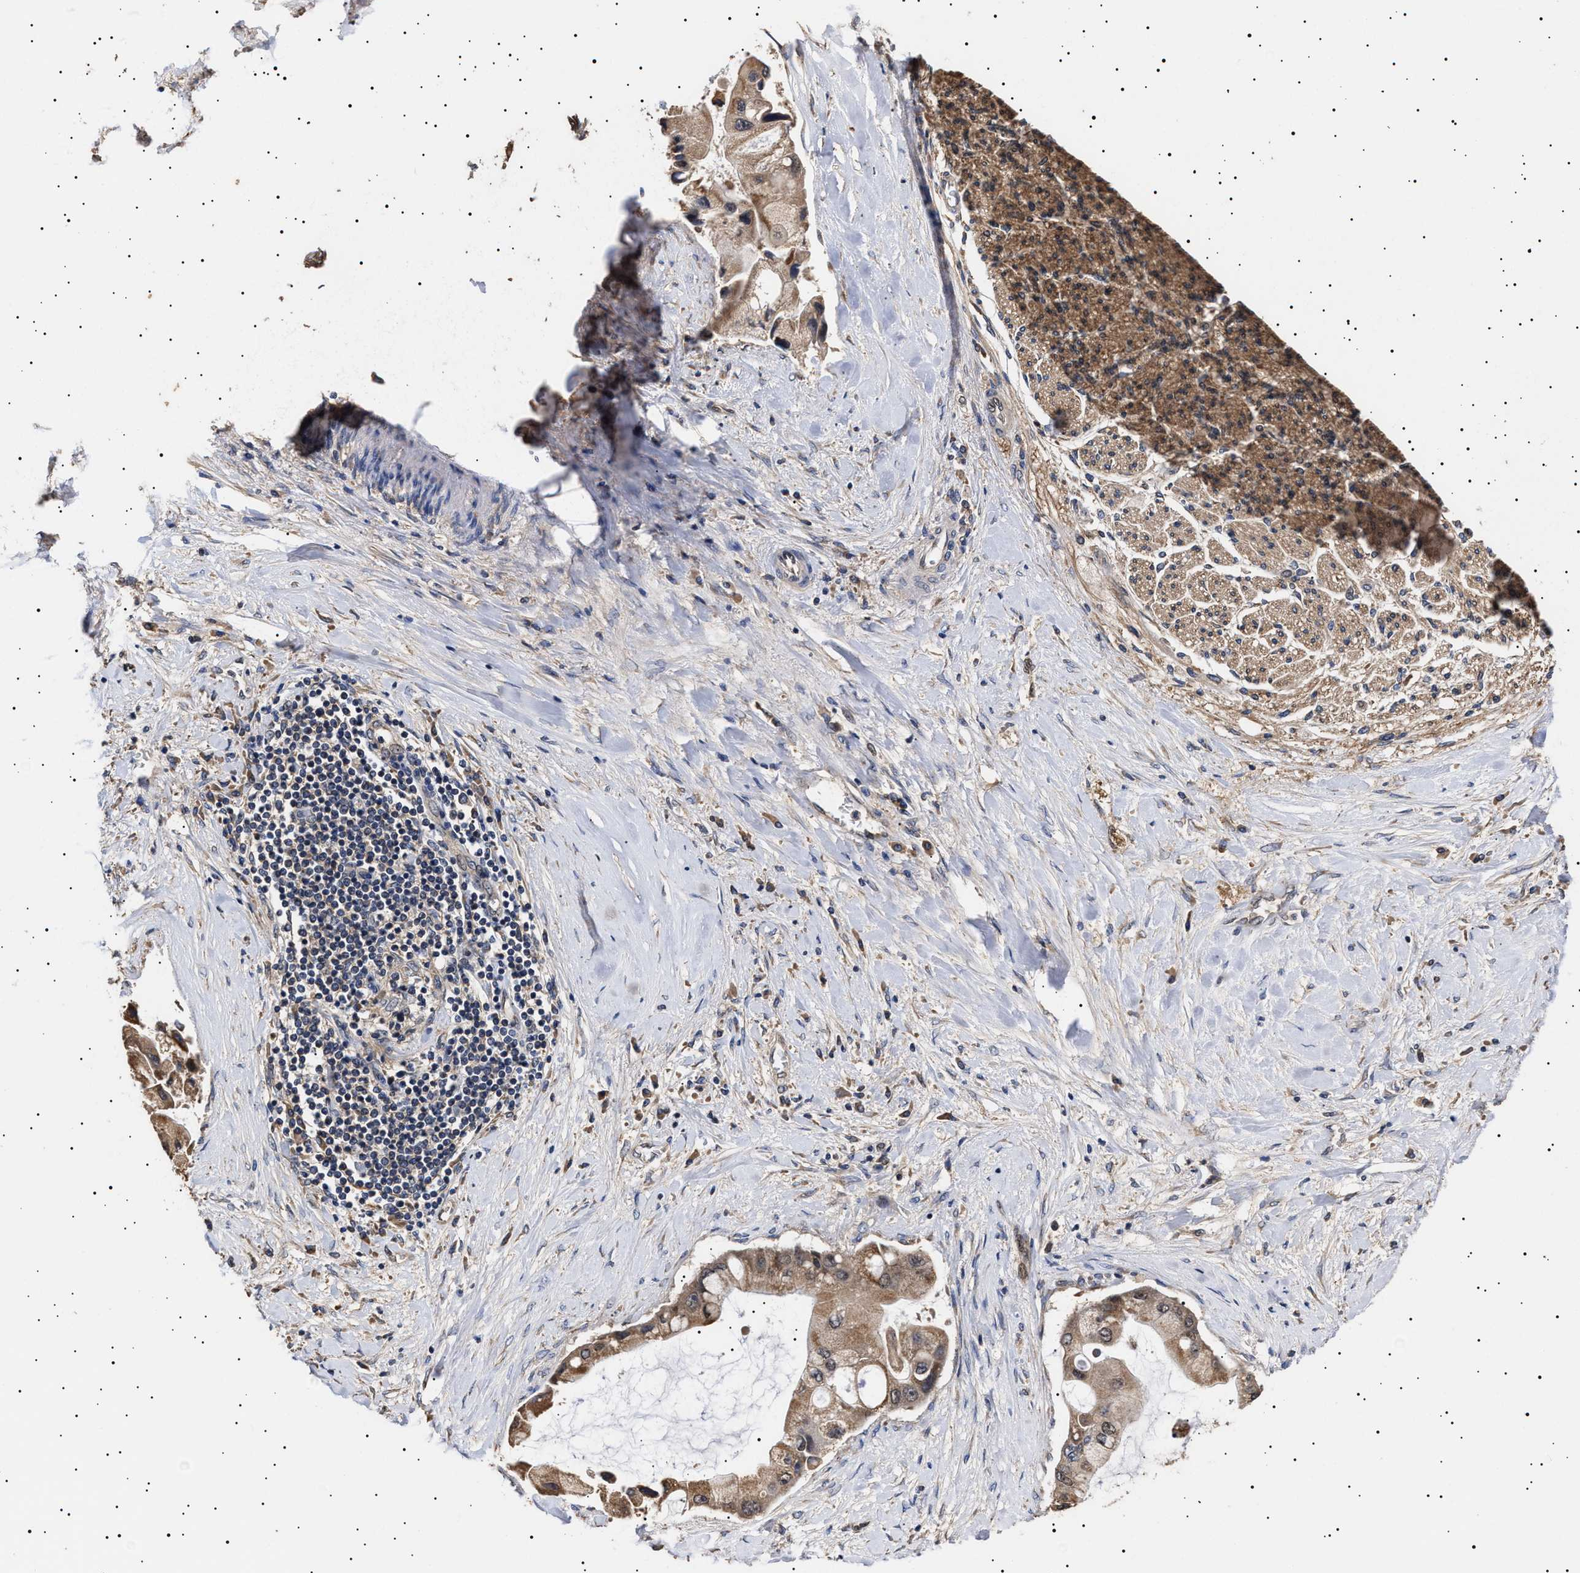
{"staining": {"intensity": "moderate", "quantity": ">75%", "location": "cytoplasmic/membranous"}, "tissue": "liver cancer", "cell_type": "Tumor cells", "image_type": "cancer", "snomed": [{"axis": "morphology", "description": "Cholangiocarcinoma"}, {"axis": "topography", "description": "Liver"}], "caption": "Liver cholangiocarcinoma stained with immunohistochemistry (IHC) reveals moderate cytoplasmic/membranous staining in about >75% of tumor cells. (Stains: DAB (3,3'-diaminobenzidine) in brown, nuclei in blue, Microscopy: brightfield microscopy at high magnification).", "gene": "KRBA1", "patient": {"sex": "male", "age": 50}}